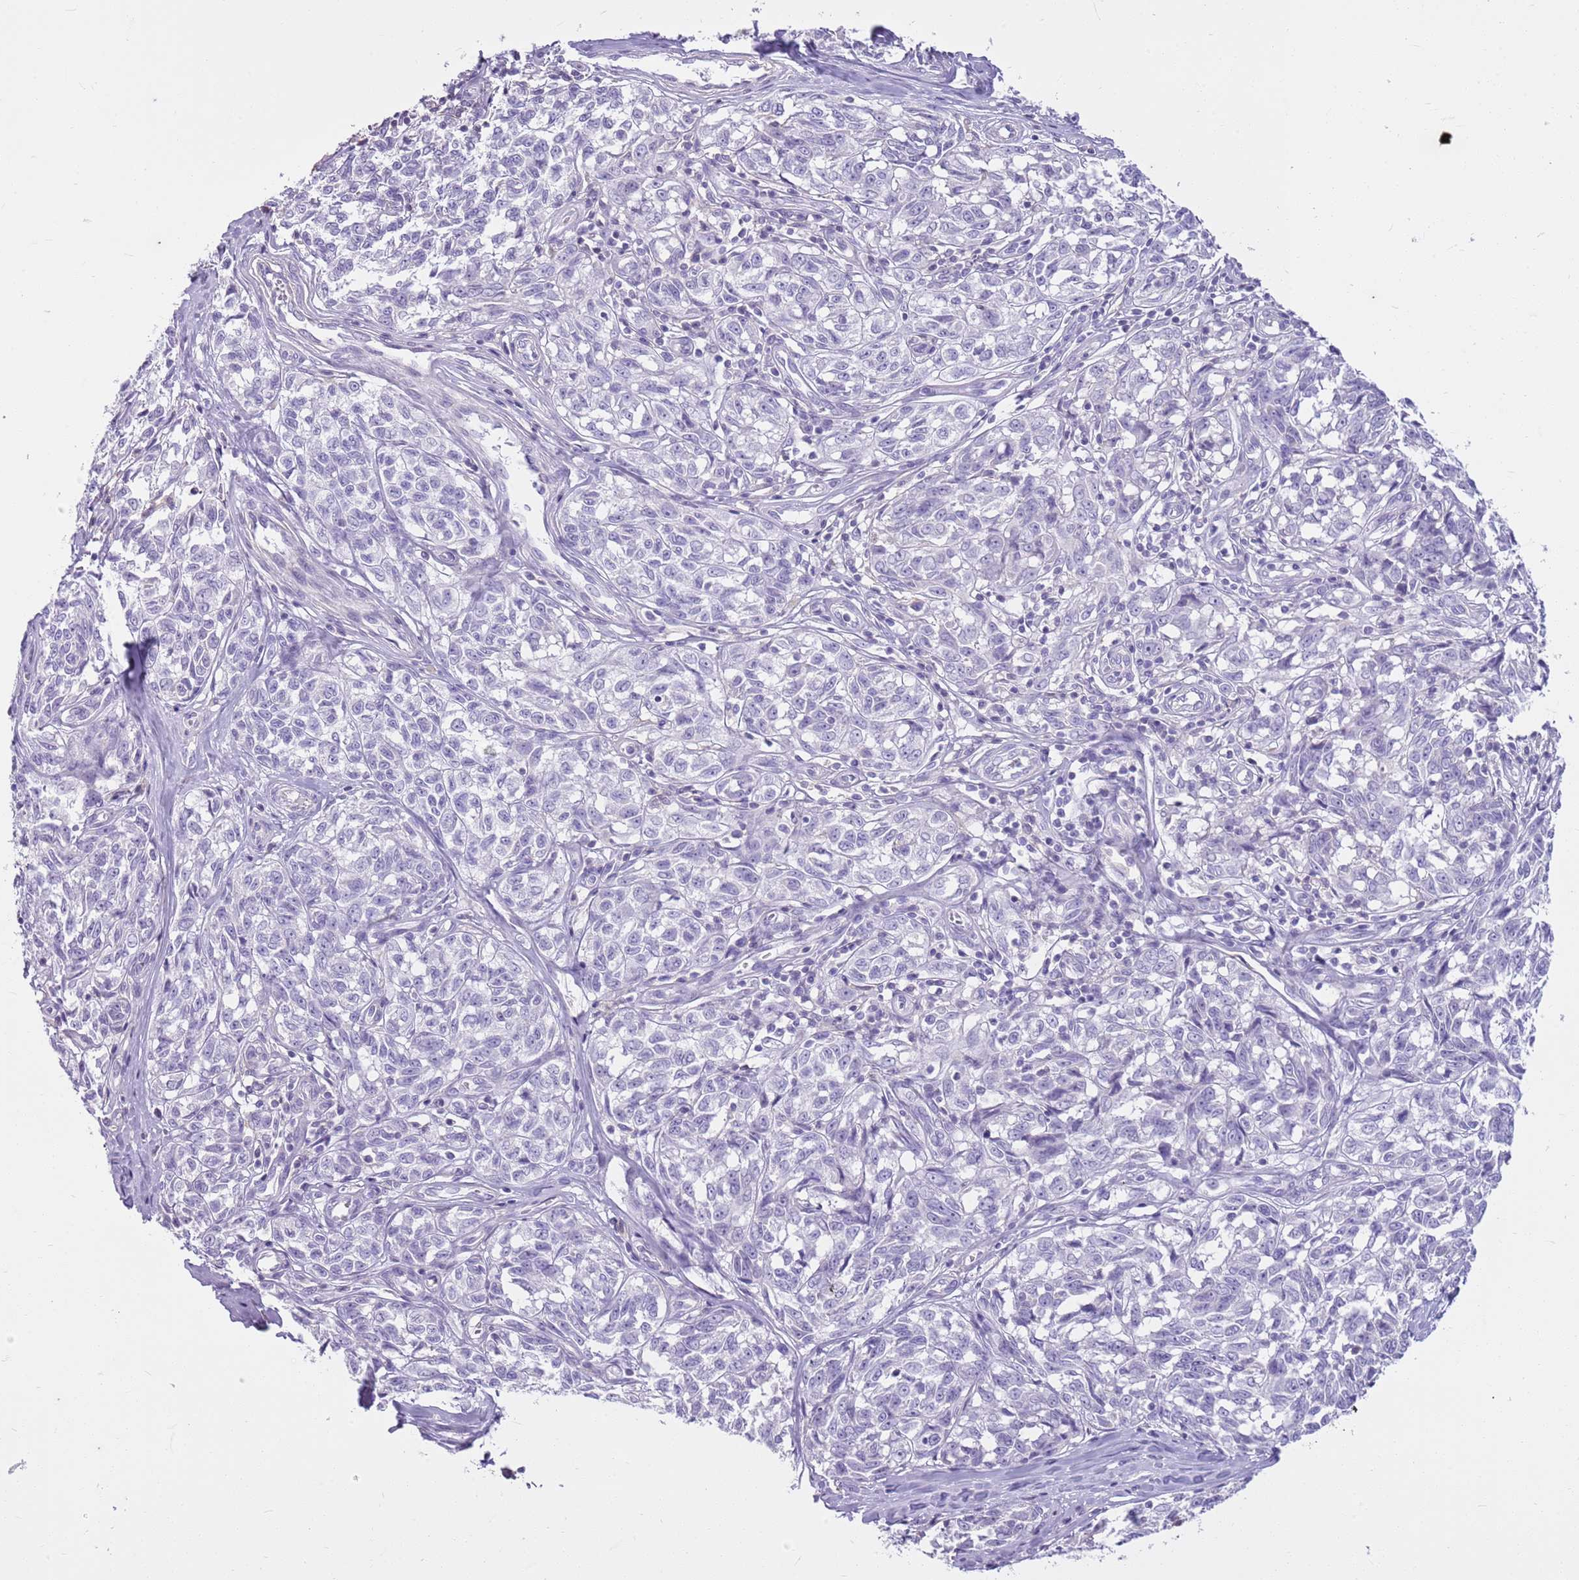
{"staining": {"intensity": "negative", "quantity": "none", "location": "none"}, "tissue": "melanoma", "cell_type": "Tumor cells", "image_type": "cancer", "snomed": [{"axis": "morphology", "description": "Normal tissue, NOS"}, {"axis": "morphology", "description": "Malignant melanoma, NOS"}, {"axis": "topography", "description": "Skin"}], "caption": "This image is of melanoma stained with immunohistochemistry (IHC) to label a protein in brown with the nuclei are counter-stained blue. There is no expression in tumor cells. The staining was performed using DAB to visualize the protein expression in brown, while the nuclei were stained in blue with hematoxylin (Magnification: 20x).", "gene": "CNPPD1", "patient": {"sex": "female", "age": 64}}